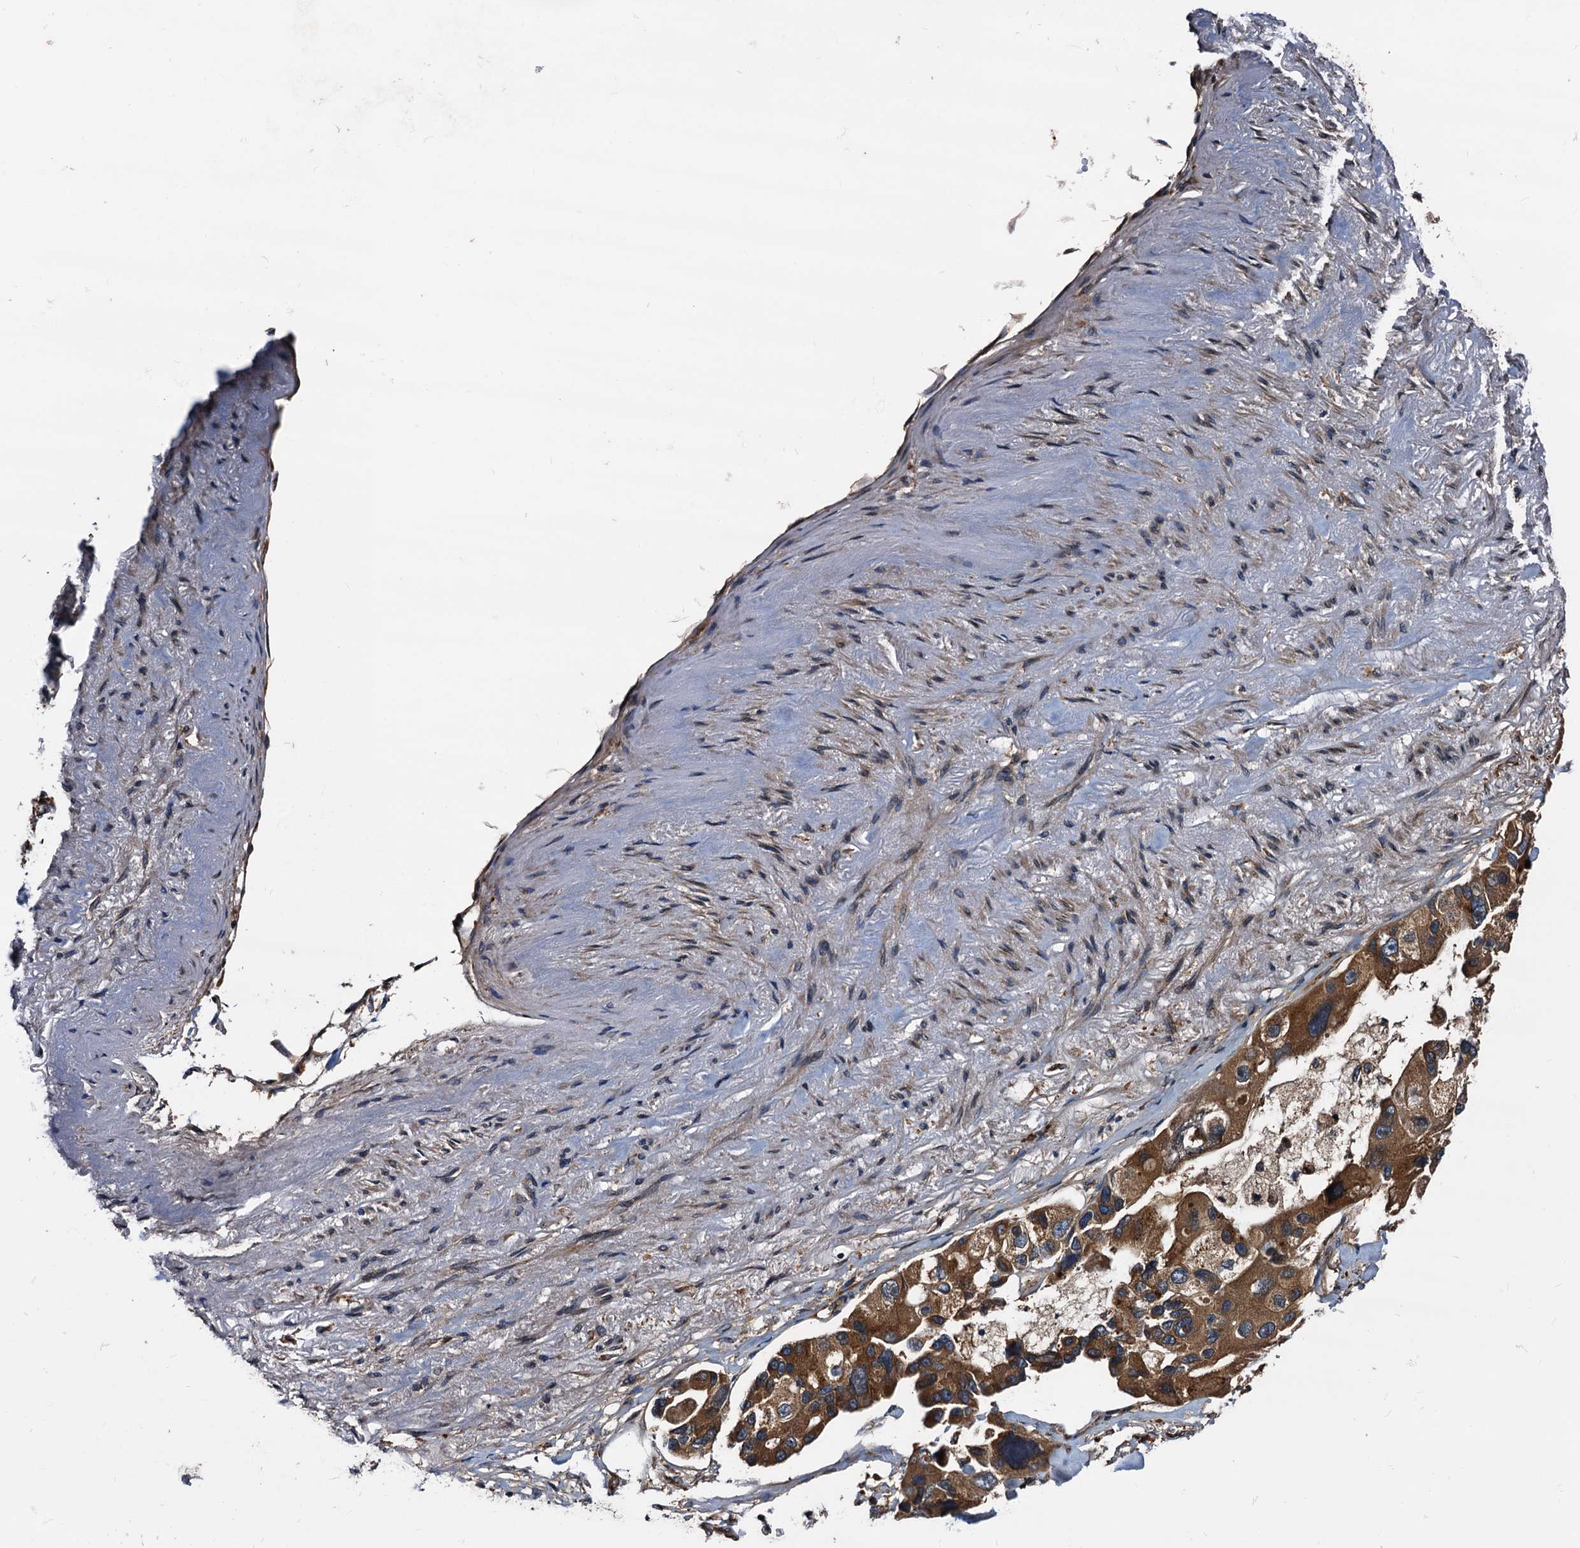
{"staining": {"intensity": "strong", "quantity": ">75%", "location": "cytoplasmic/membranous"}, "tissue": "lung cancer", "cell_type": "Tumor cells", "image_type": "cancer", "snomed": [{"axis": "morphology", "description": "Adenocarcinoma, NOS"}, {"axis": "topography", "description": "Lung"}], "caption": "A brown stain labels strong cytoplasmic/membranous positivity of a protein in human lung adenocarcinoma tumor cells.", "gene": "PEX5", "patient": {"sex": "female", "age": 54}}